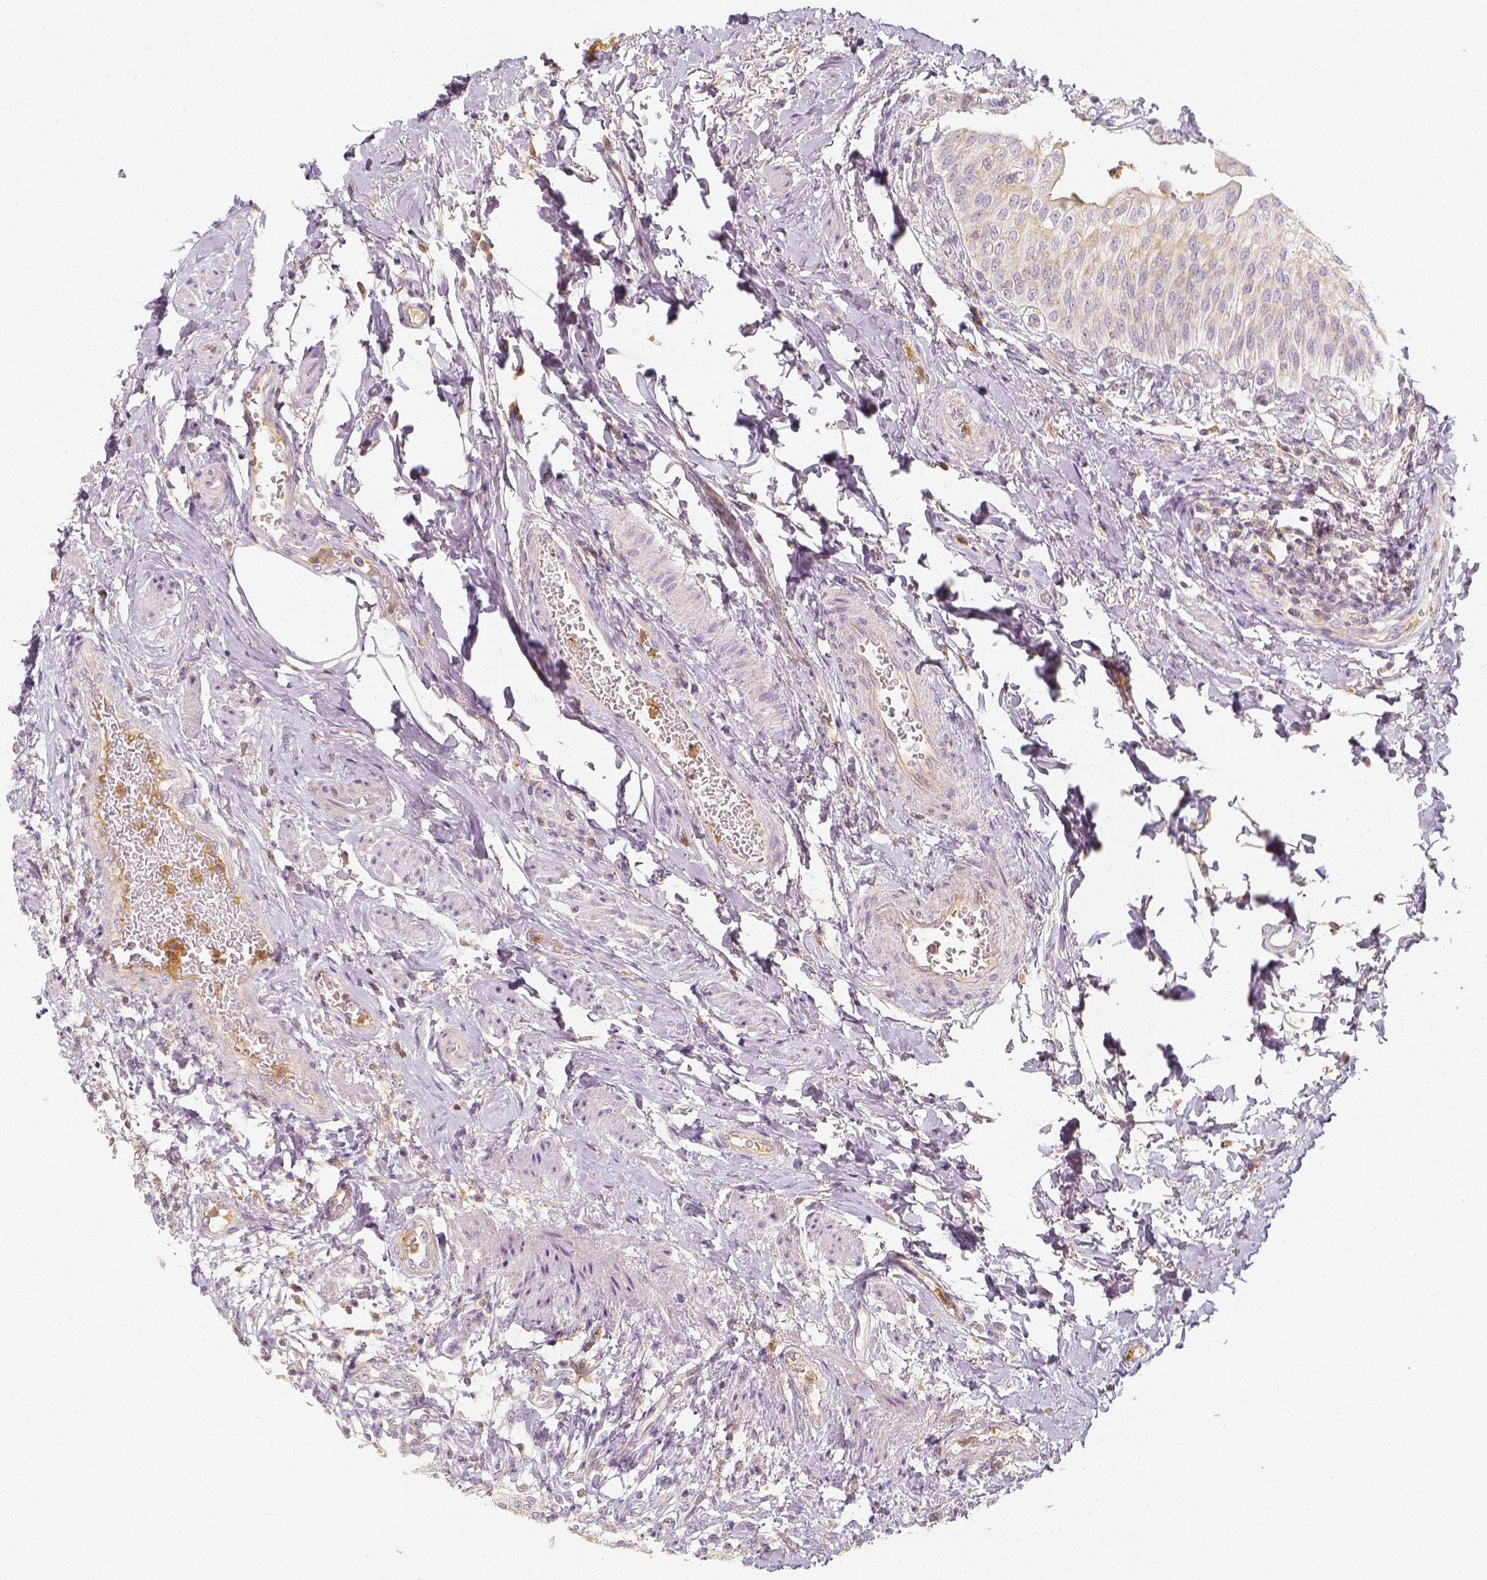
{"staining": {"intensity": "negative", "quantity": "none", "location": "none"}, "tissue": "urinary bladder", "cell_type": "Urothelial cells", "image_type": "normal", "snomed": [{"axis": "morphology", "description": "Normal tissue, NOS"}, {"axis": "topography", "description": "Urinary bladder"}, {"axis": "topography", "description": "Peripheral nerve tissue"}], "caption": "A histopathology image of human urinary bladder is negative for staining in urothelial cells. (DAB (3,3'-diaminobenzidine) IHC, high magnification).", "gene": "PTPRJ", "patient": {"sex": "female", "age": 60}}